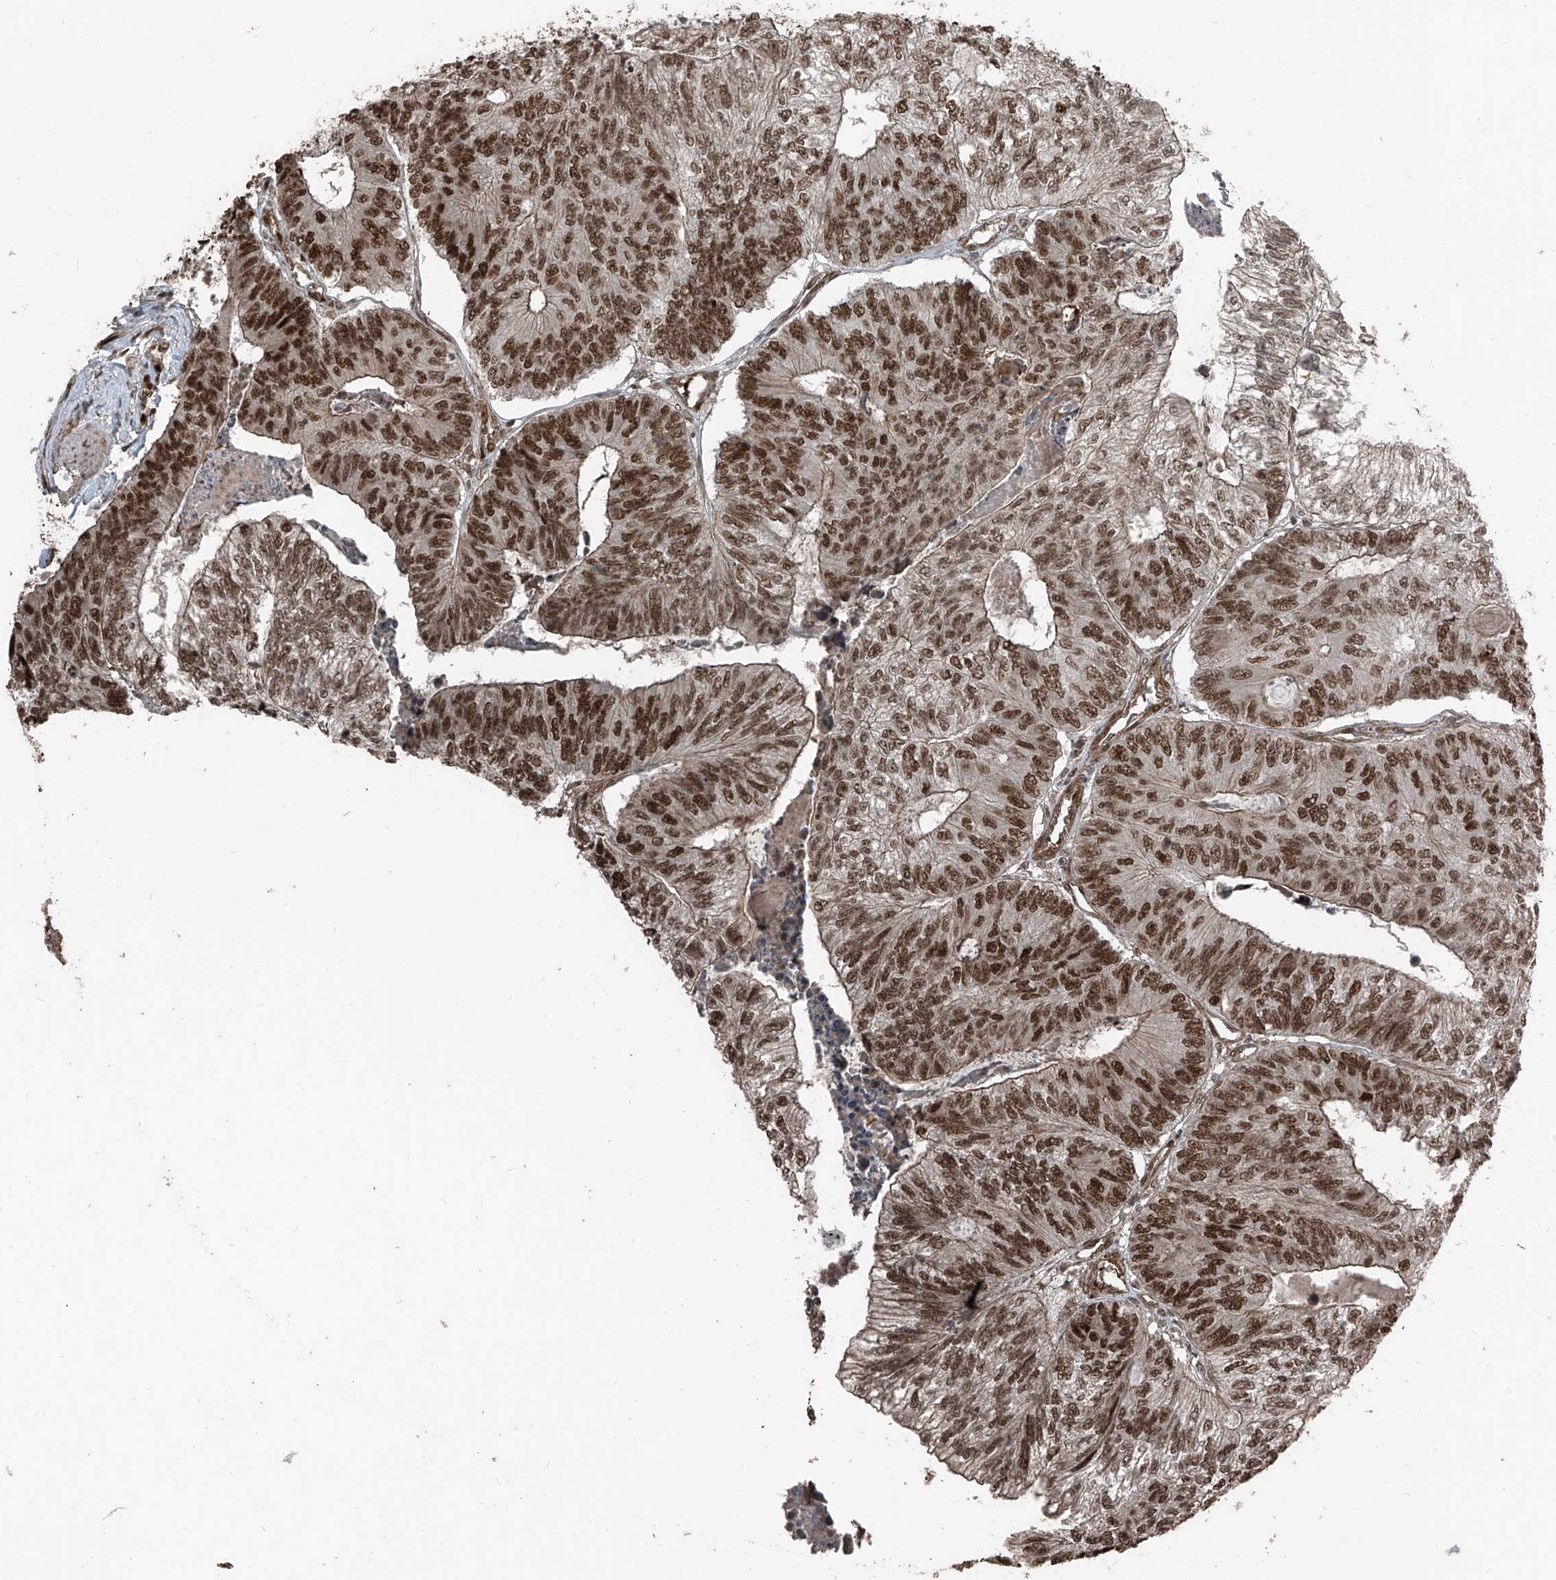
{"staining": {"intensity": "moderate", "quantity": ">75%", "location": "nuclear"}, "tissue": "colorectal cancer", "cell_type": "Tumor cells", "image_type": "cancer", "snomed": [{"axis": "morphology", "description": "Adenocarcinoma, NOS"}, {"axis": "topography", "description": "Colon"}], "caption": "Adenocarcinoma (colorectal) tissue demonstrates moderate nuclear positivity in about >75% of tumor cells, visualized by immunohistochemistry.", "gene": "ZNF570", "patient": {"sex": "female", "age": 67}}